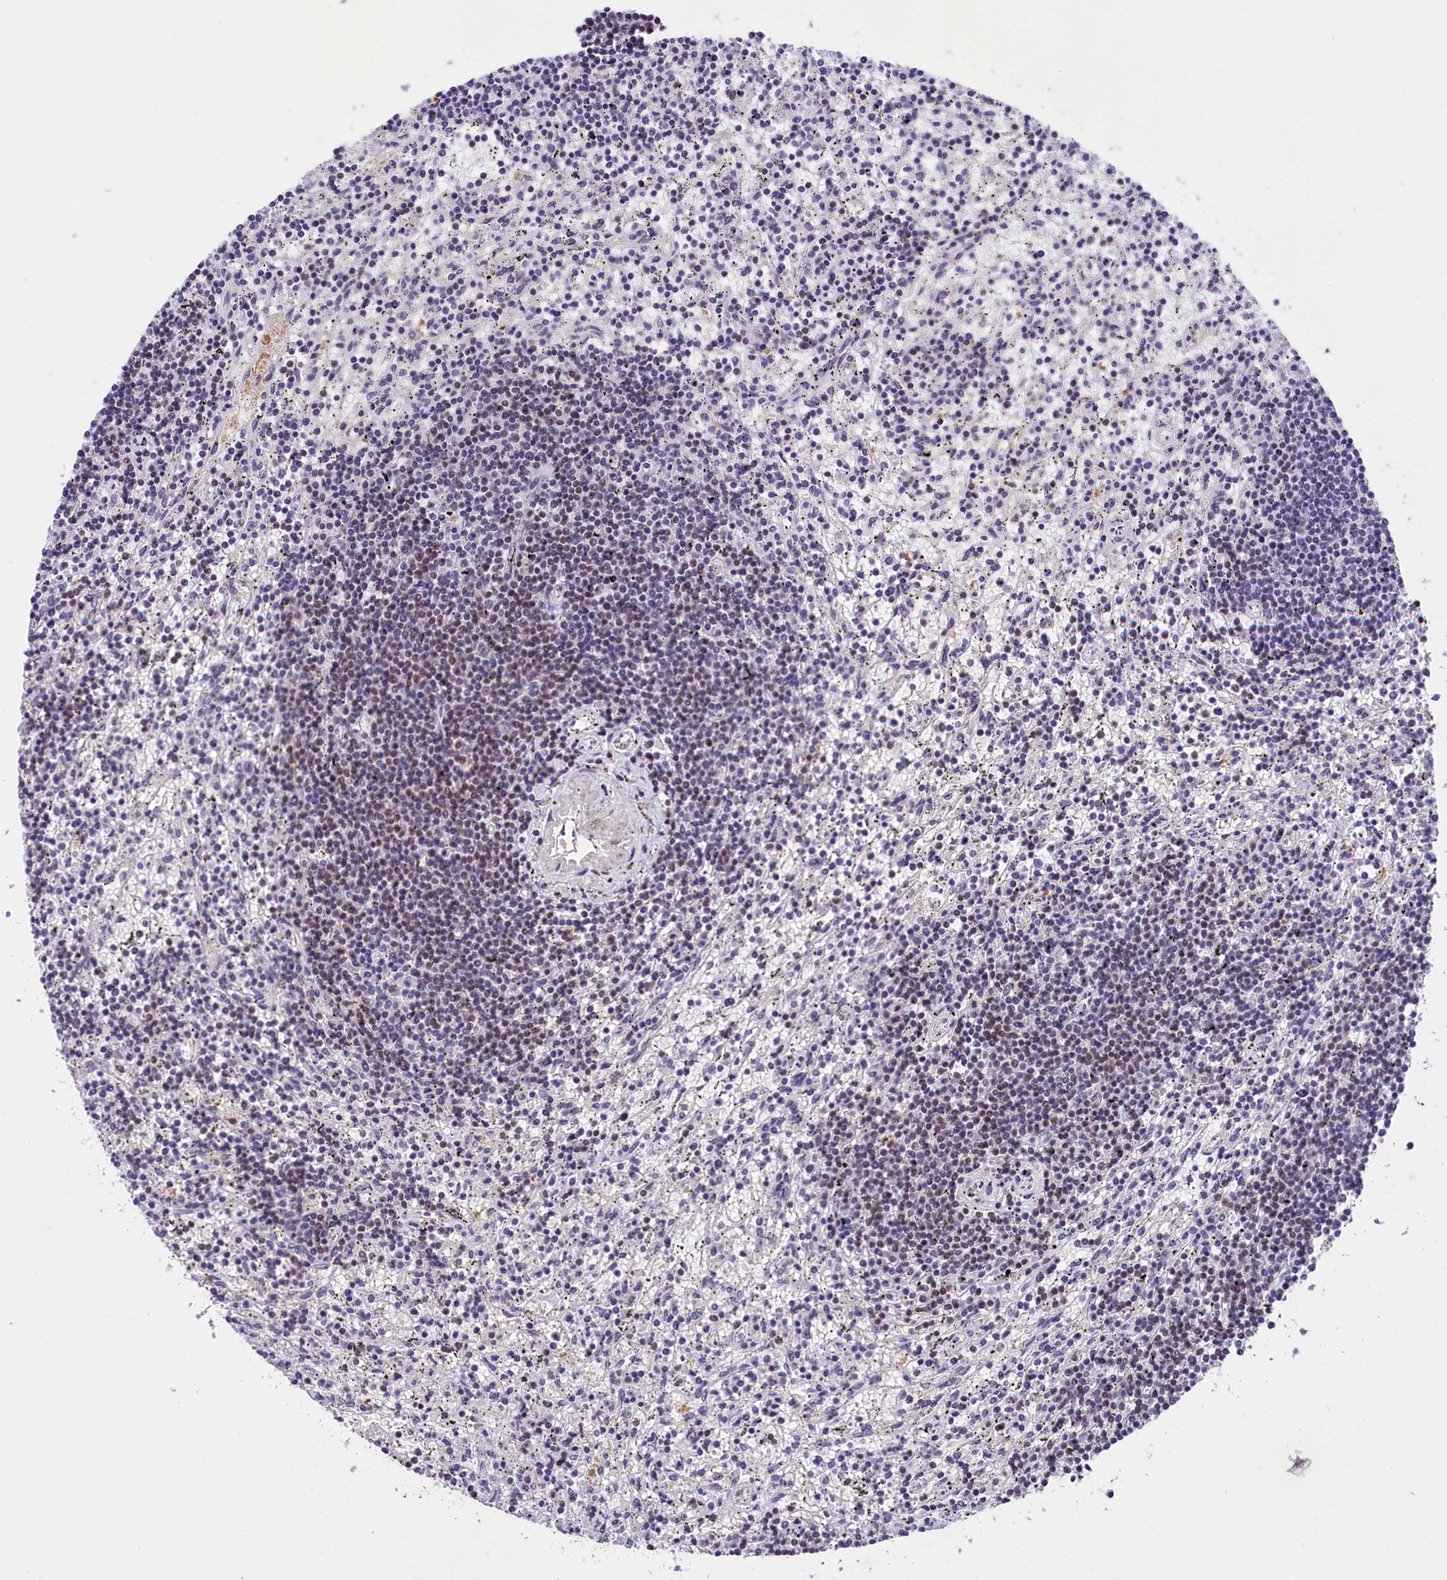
{"staining": {"intensity": "negative", "quantity": "none", "location": "none"}, "tissue": "lymphoma", "cell_type": "Tumor cells", "image_type": "cancer", "snomed": [{"axis": "morphology", "description": "Malignant lymphoma, non-Hodgkin's type, Low grade"}, {"axis": "topography", "description": "Spleen"}], "caption": "Protein analysis of malignant lymphoma, non-Hodgkin's type (low-grade) displays no significant staining in tumor cells.", "gene": "ZC3H4", "patient": {"sex": "male", "age": 76}}